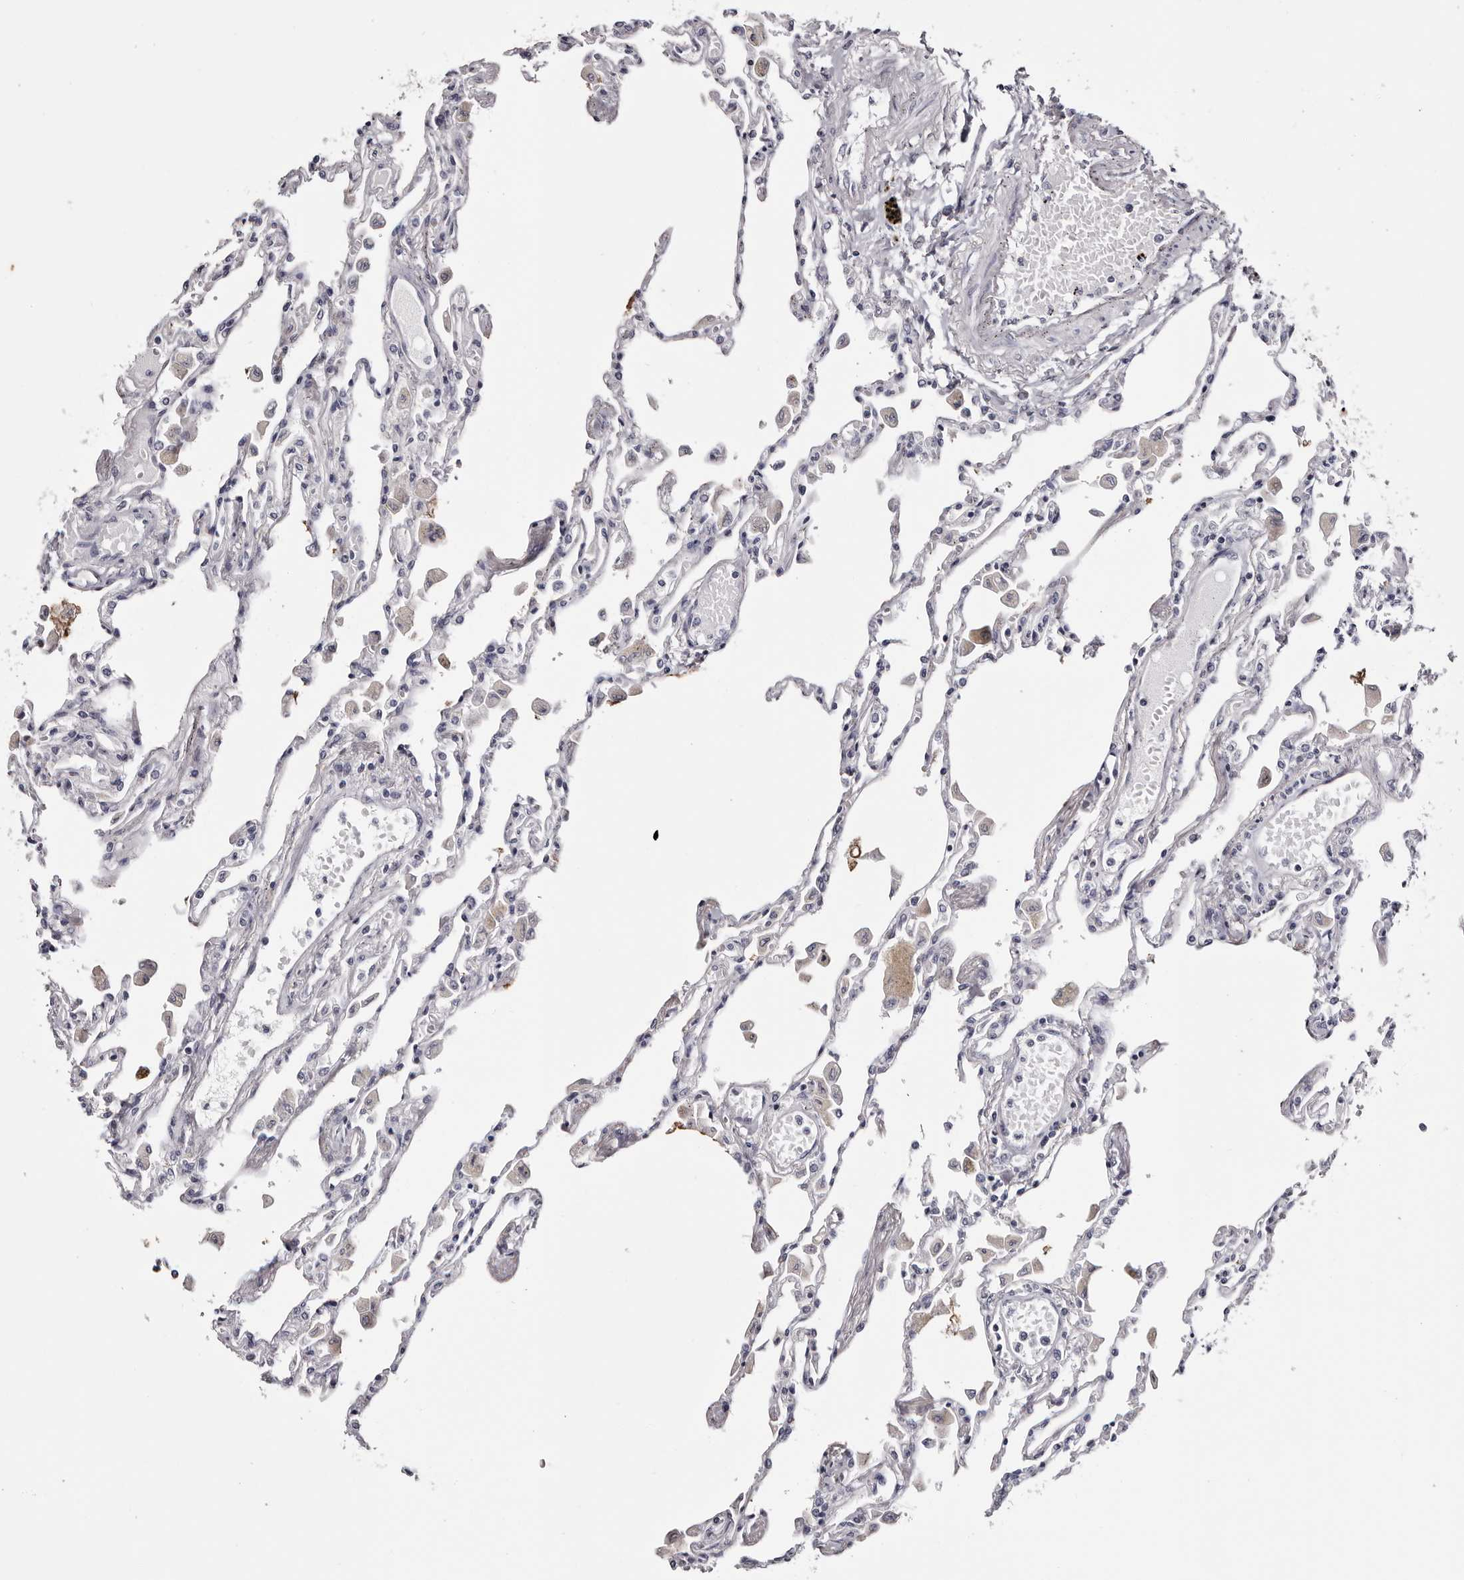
{"staining": {"intensity": "negative", "quantity": "none", "location": "none"}, "tissue": "lung", "cell_type": "Alveolar cells", "image_type": "normal", "snomed": [{"axis": "morphology", "description": "Normal tissue, NOS"}, {"axis": "topography", "description": "Bronchus"}, {"axis": "topography", "description": "Lung"}], "caption": "An image of human lung is negative for staining in alveolar cells. (Stains: DAB (3,3'-diaminobenzidine) immunohistochemistry (IHC) with hematoxylin counter stain, Microscopy: brightfield microscopy at high magnification).", "gene": "CA6", "patient": {"sex": "female", "age": 49}}